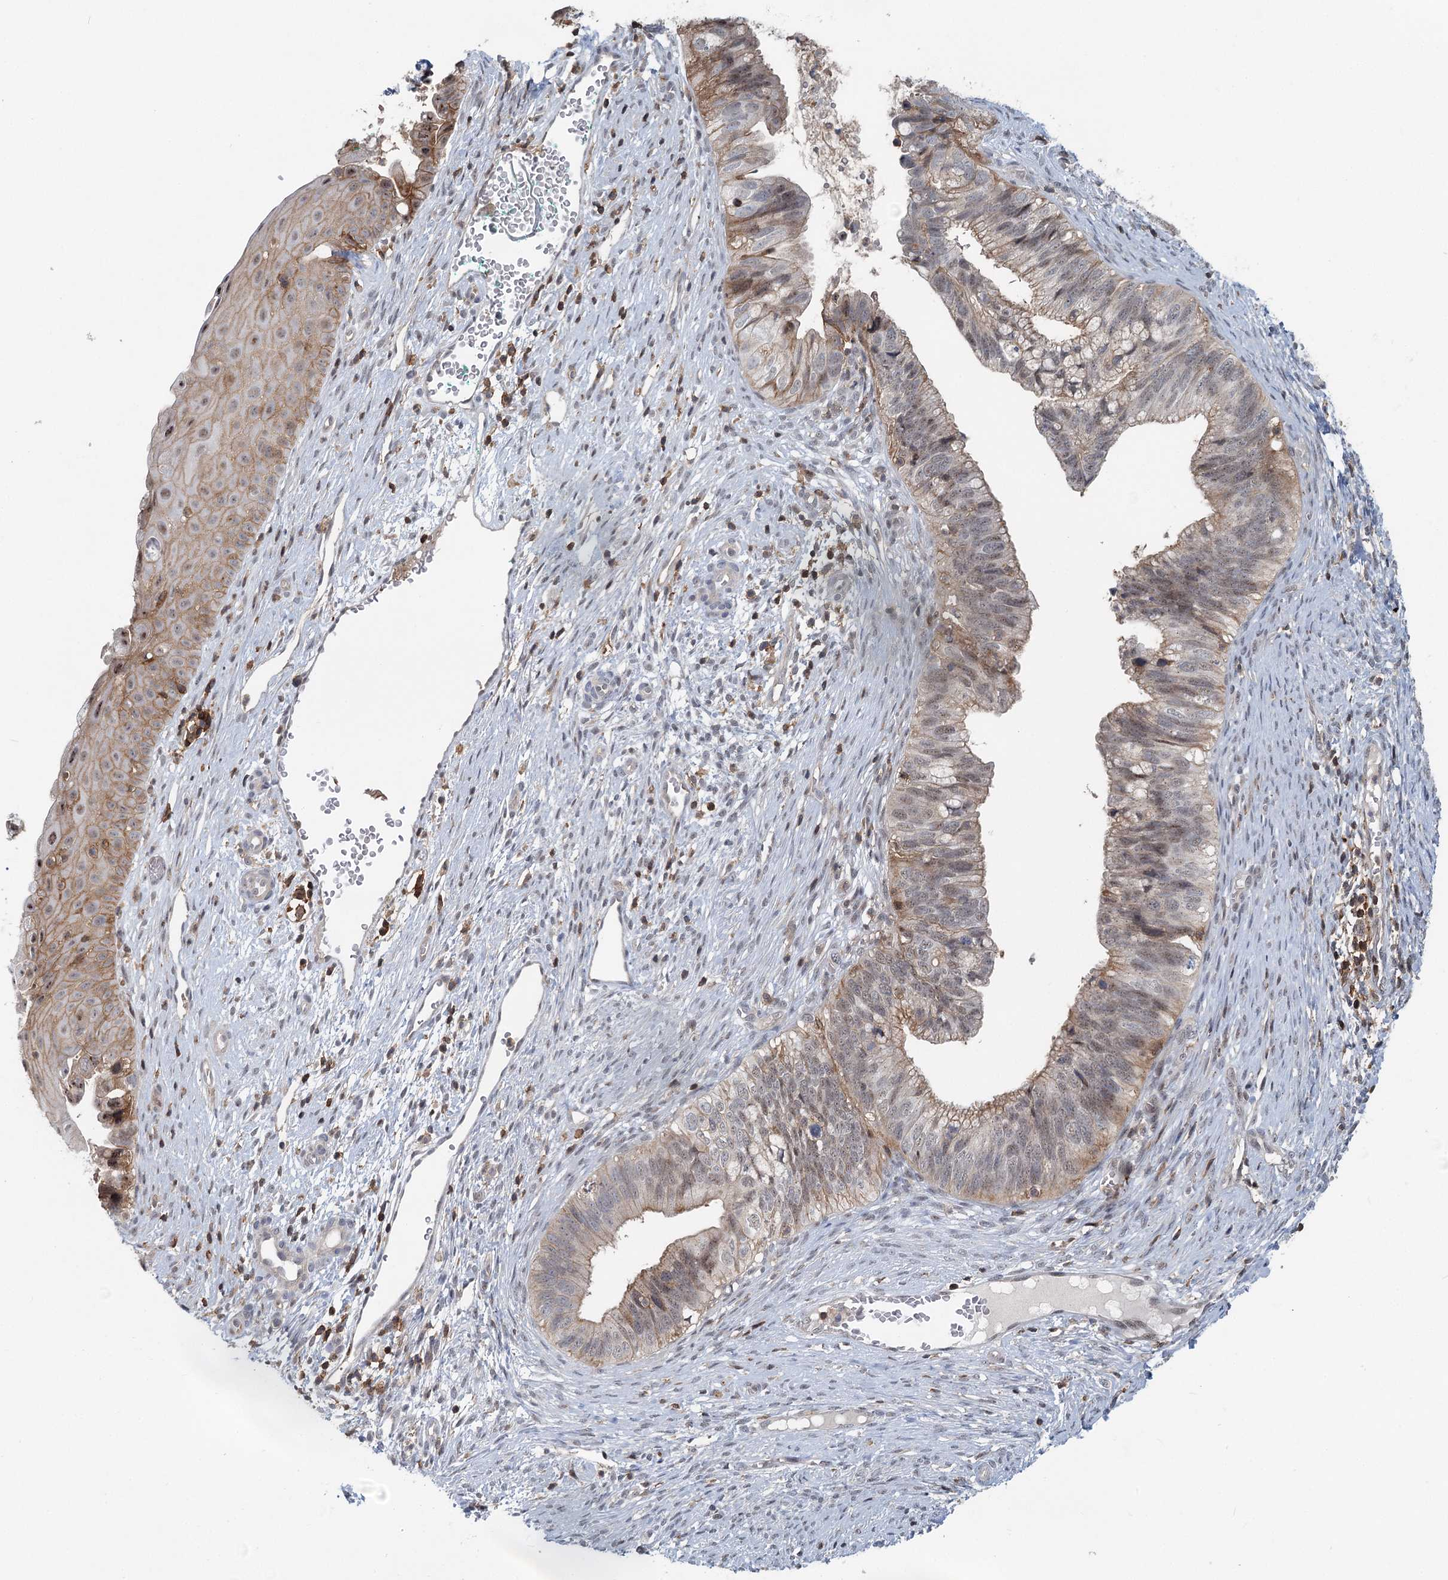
{"staining": {"intensity": "moderate", "quantity": "<25%", "location": "cytoplasmic/membranous,nuclear"}, "tissue": "cervical cancer", "cell_type": "Tumor cells", "image_type": "cancer", "snomed": [{"axis": "morphology", "description": "Adenocarcinoma, NOS"}, {"axis": "topography", "description": "Cervix"}], "caption": "Tumor cells display low levels of moderate cytoplasmic/membranous and nuclear positivity in about <25% of cells in human cervical adenocarcinoma. The protein is stained brown, and the nuclei are stained in blue (DAB (3,3'-diaminobenzidine) IHC with brightfield microscopy, high magnification).", "gene": "CDC42SE2", "patient": {"sex": "female", "age": 42}}